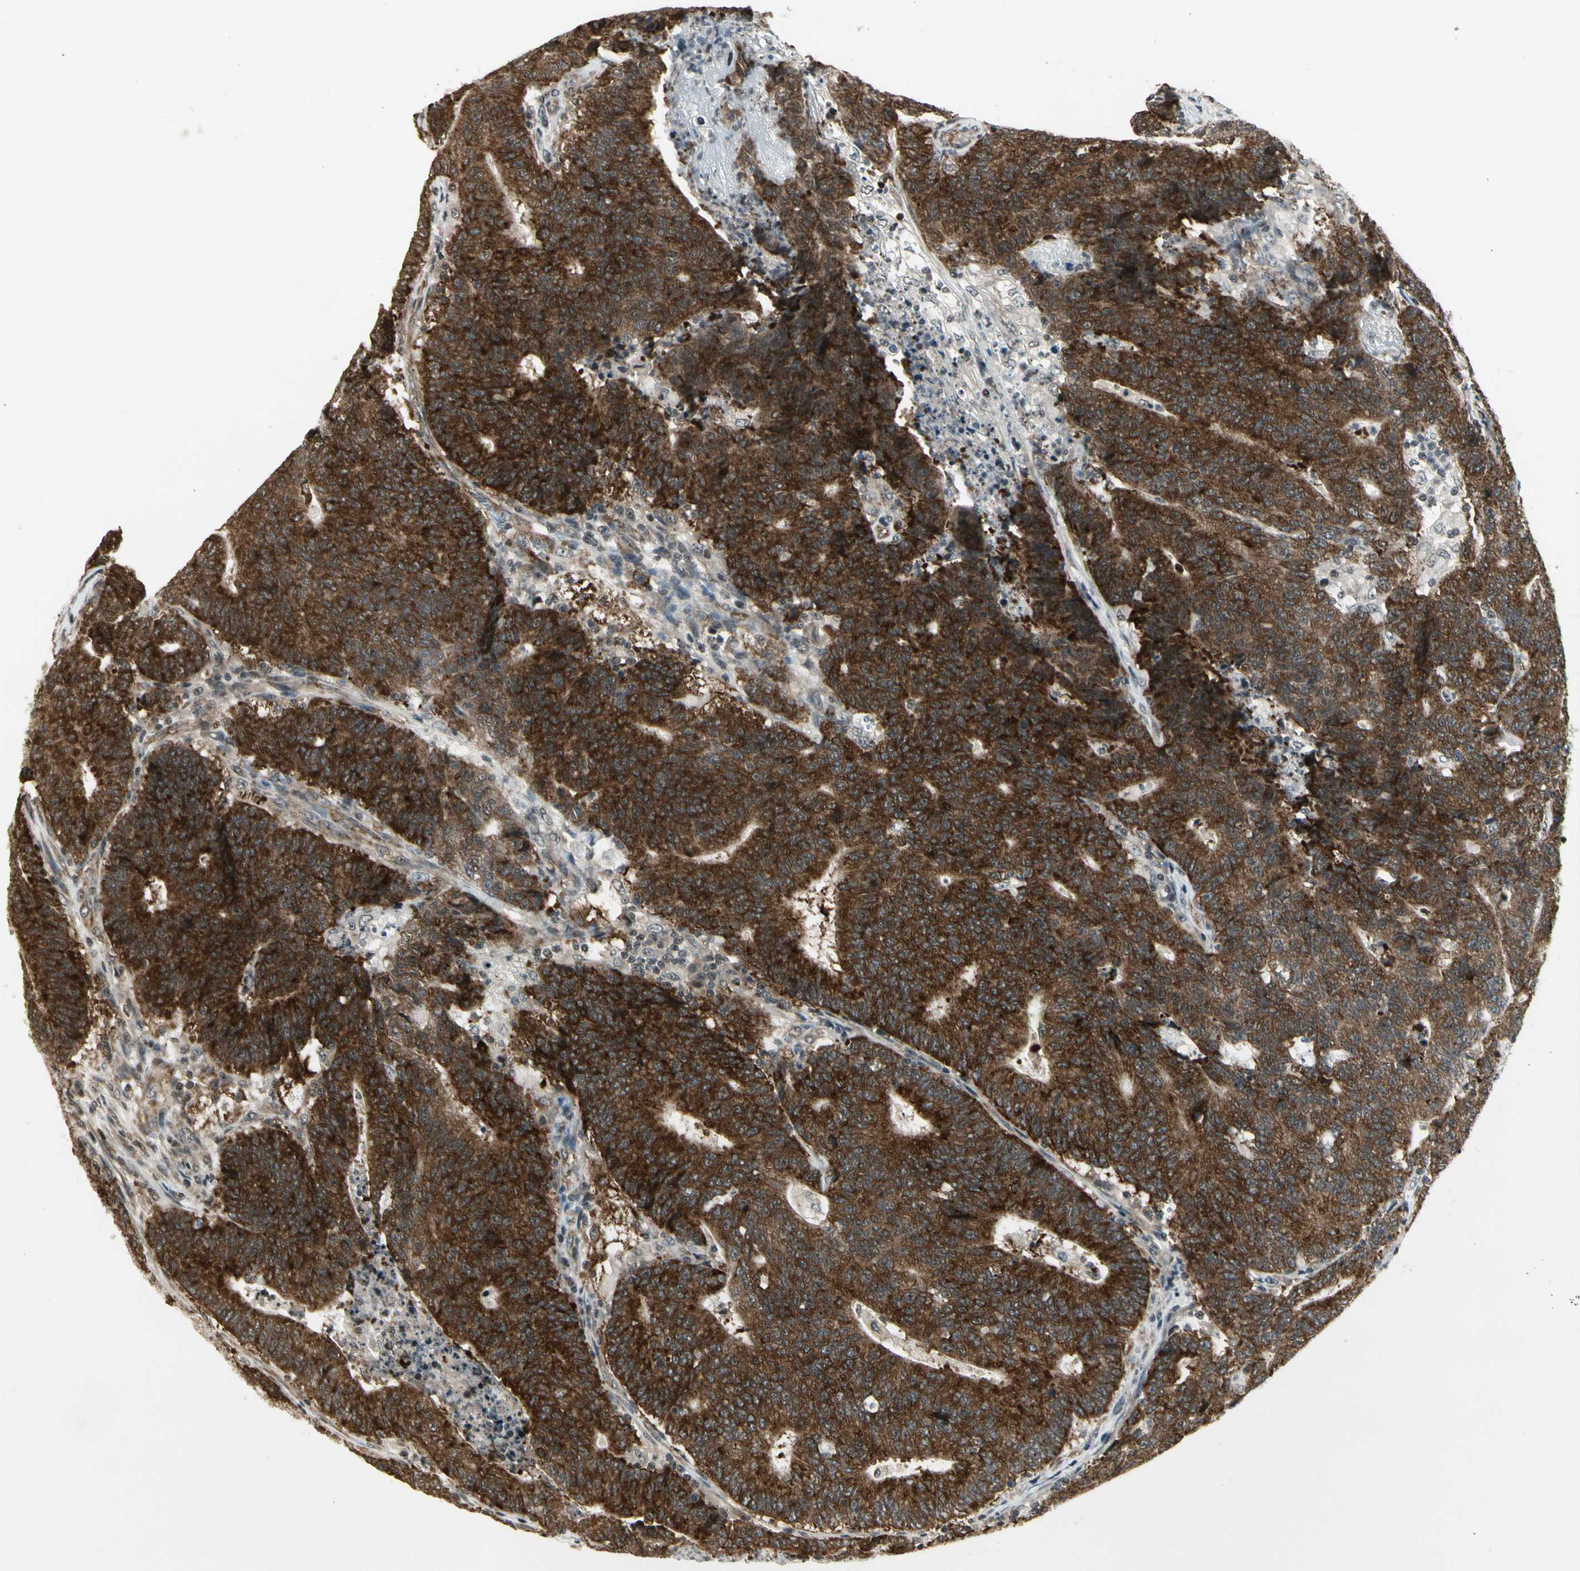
{"staining": {"intensity": "strong", "quantity": ">75%", "location": "cytoplasmic/membranous"}, "tissue": "colorectal cancer", "cell_type": "Tumor cells", "image_type": "cancer", "snomed": [{"axis": "morphology", "description": "Normal tissue, NOS"}, {"axis": "morphology", "description": "Adenocarcinoma, NOS"}, {"axis": "topography", "description": "Colon"}], "caption": "An image showing strong cytoplasmic/membranous staining in about >75% of tumor cells in adenocarcinoma (colorectal), as visualized by brown immunohistochemical staining.", "gene": "SMN2", "patient": {"sex": "female", "age": 75}}